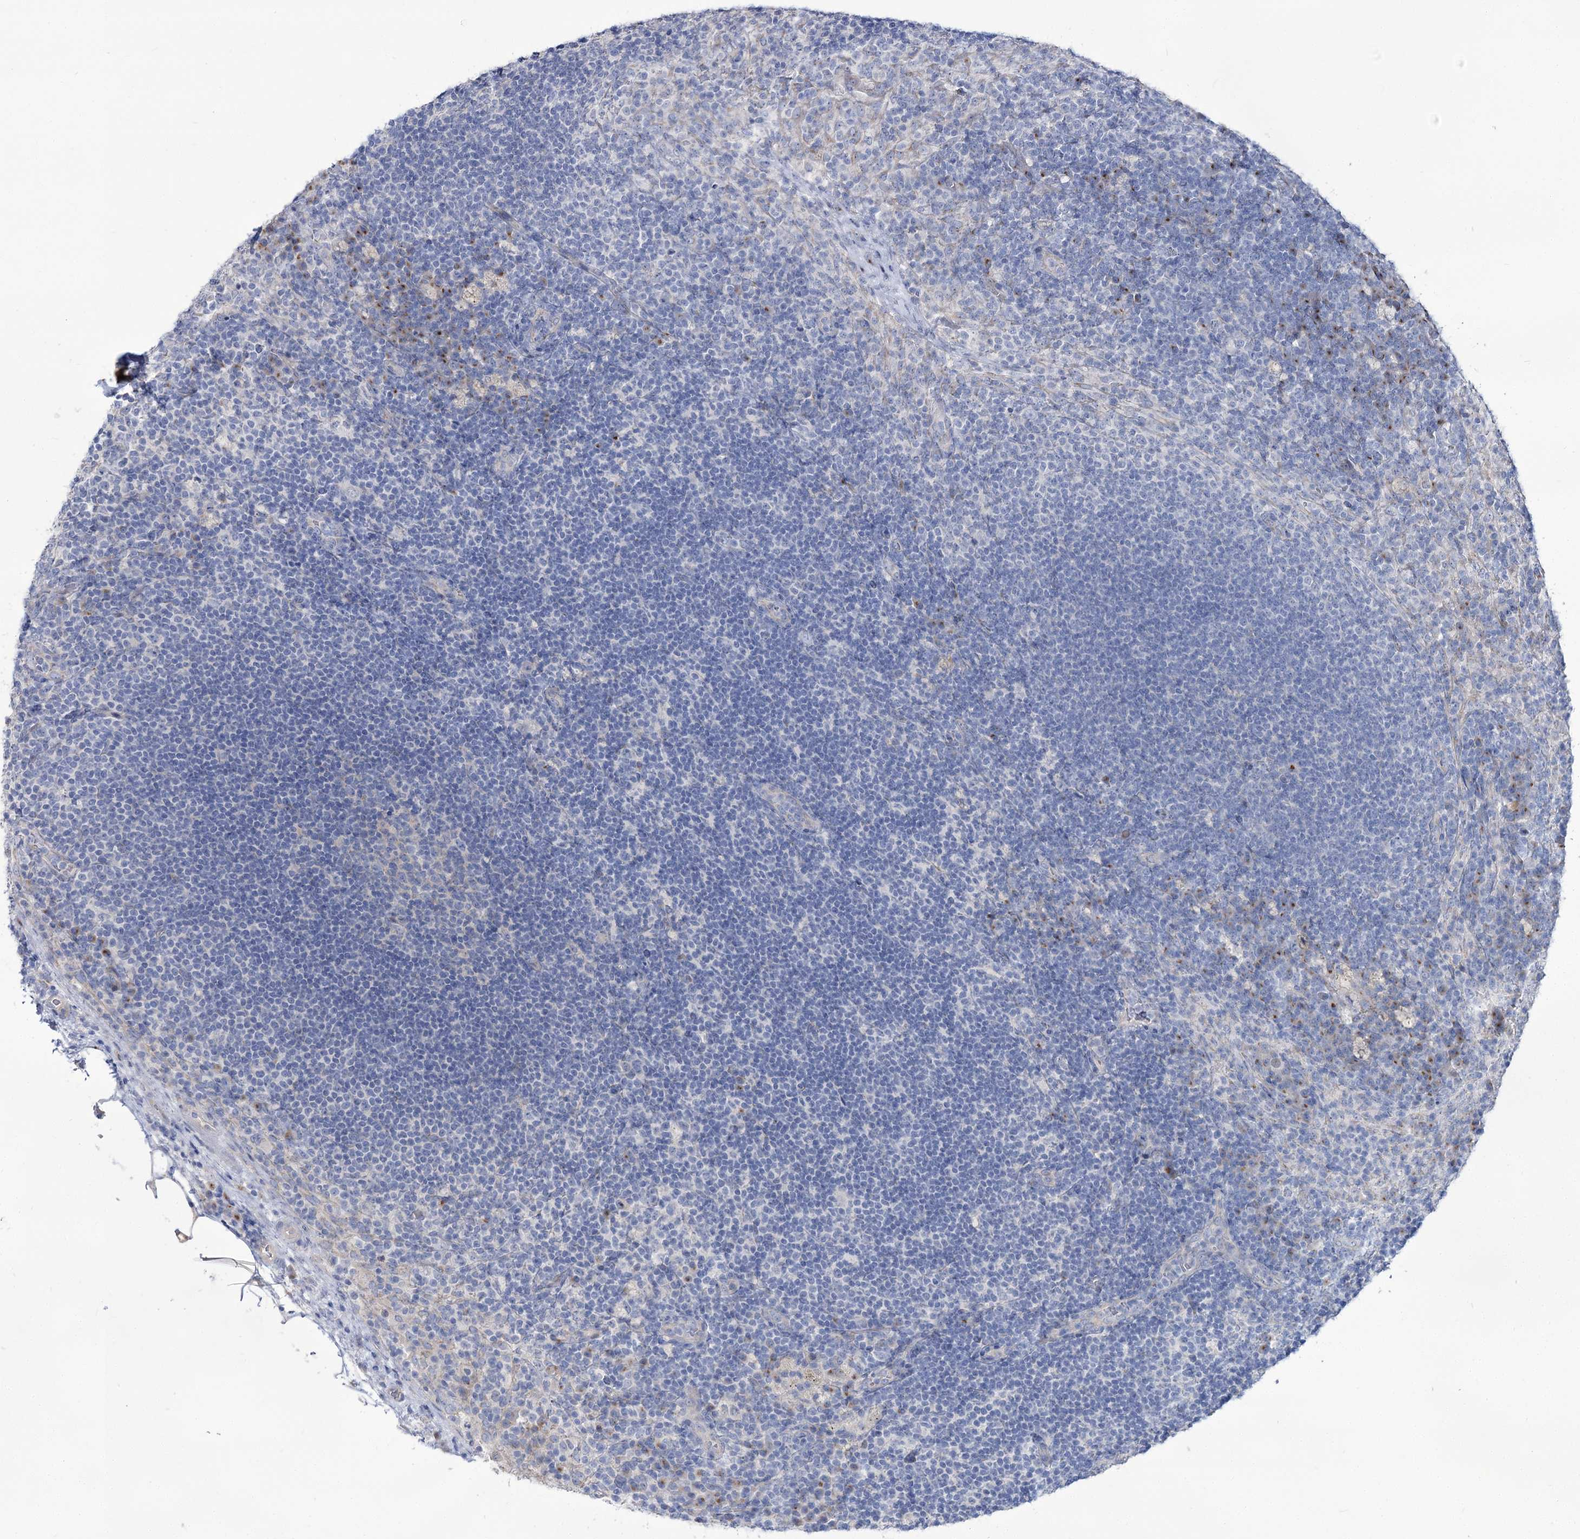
{"staining": {"intensity": "negative", "quantity": "none", "location": "none"}, "tissue": "lymph node", "cell_type": "Germinal center cells", "image_type": "normal", "snomed": [{"axis": "morphology", "description": "Normal tissue, NOS"}, {"axis": "topography", "description": "Lymph node"}], "caption": "The IHC image has no significant expression in germinal center cells of lymph node.", "gene": "SUOX", "patient": {"sex": "female", "age": 70}}